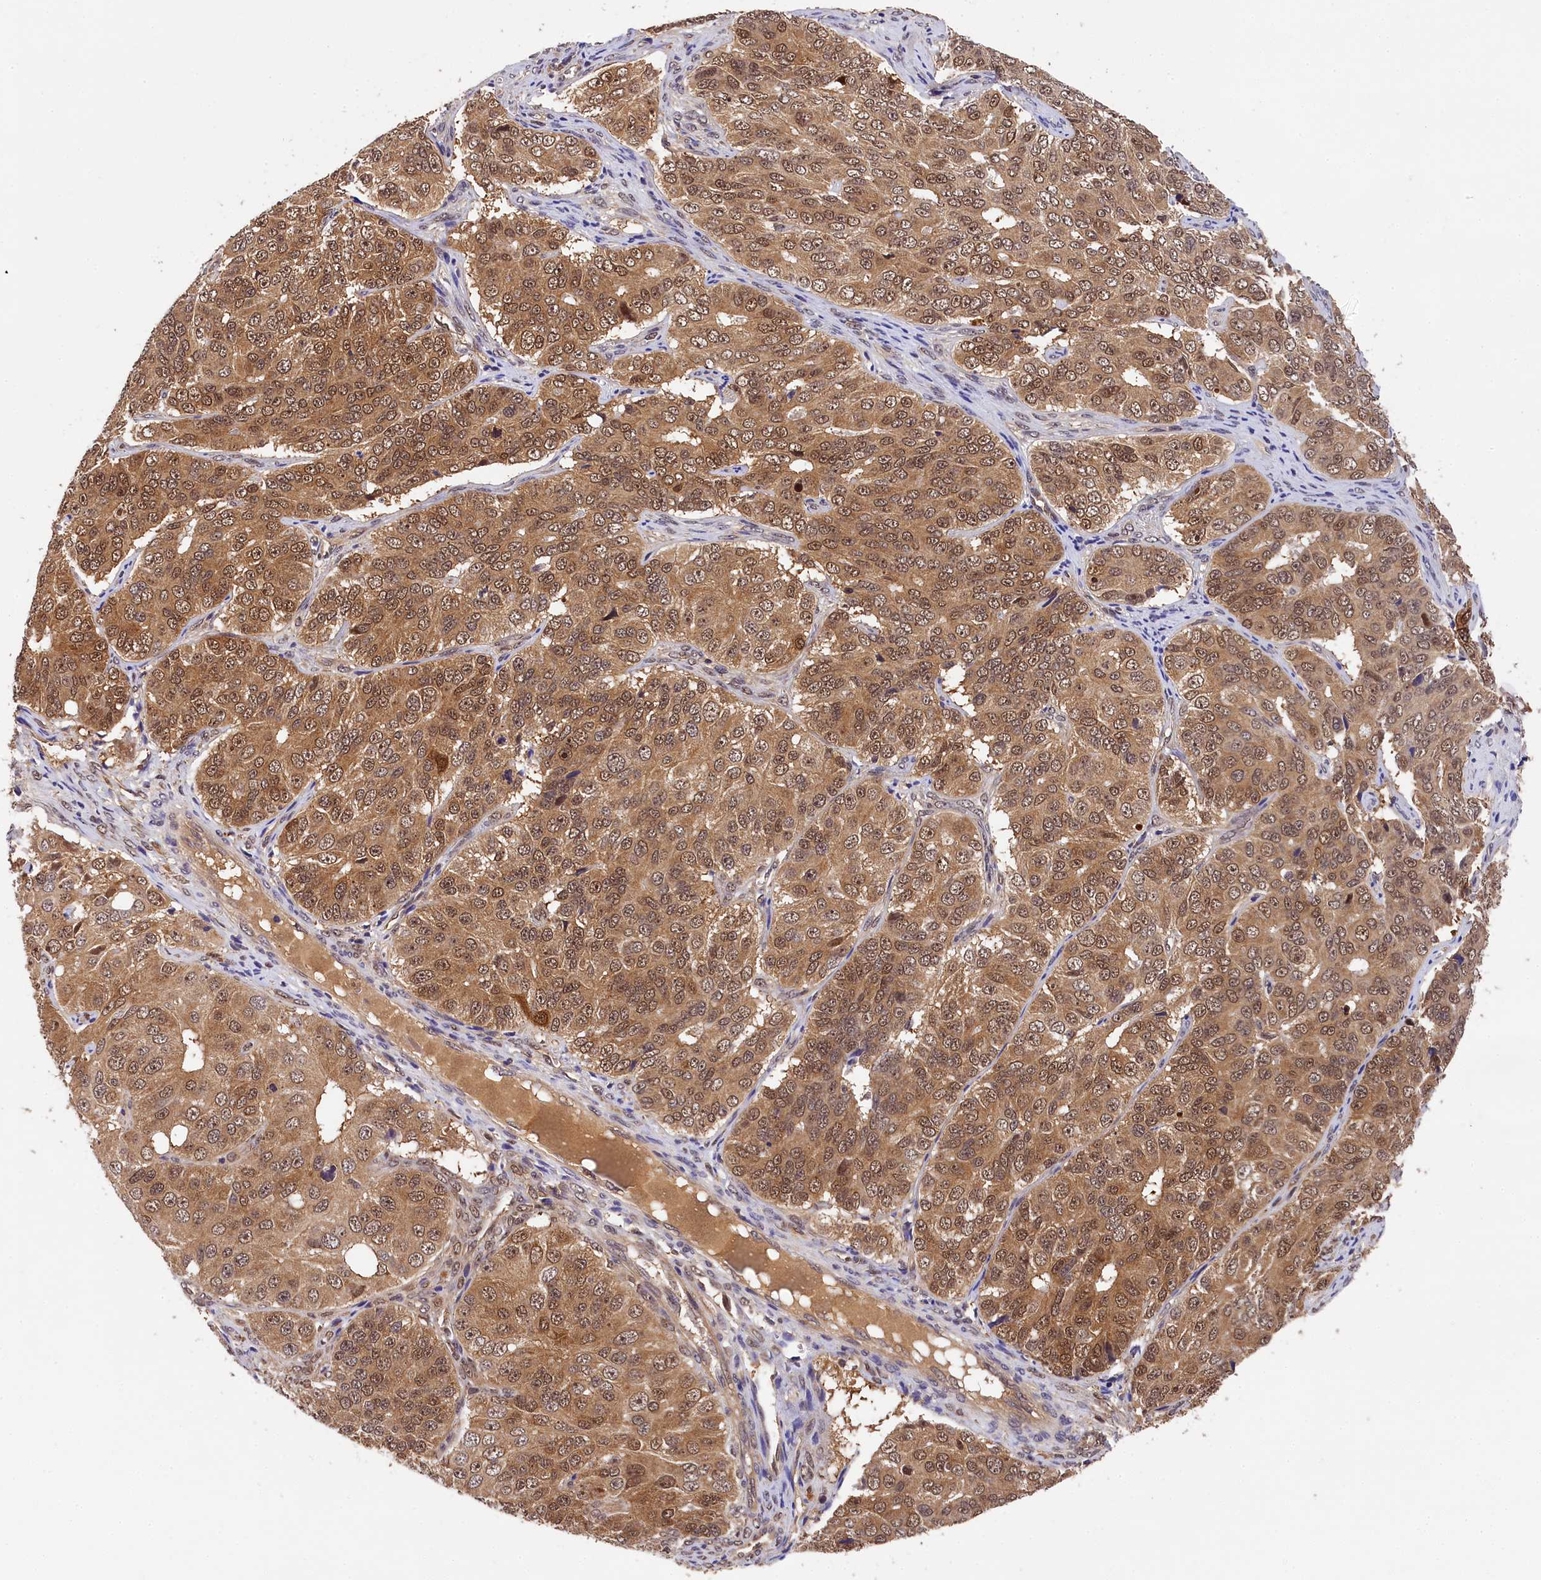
{"staining": {"intensity": "moderate", "quantity": ">75%", "location": "cytoplasmic/membranous,nuclear"}, "tissue": "ovarian cancer", "cell_type": "Tumor cells", "image_type": "cancer", "snomed": [{"axis": "morphology", "description": "Carcinoma, endometroid"}, {"axis": "topography", "description": "Ovary"}], "caption": "IHC histopathology image of endometroid carcinoma (ovarian) stained for a protein (brown), which exhibits medium levels of moderate cytoplasmic/membranous and nuclear positivity in about >75% of tumor cells.", "gene": "EIF6", "patient": {"sex": "female", "age": 51}}